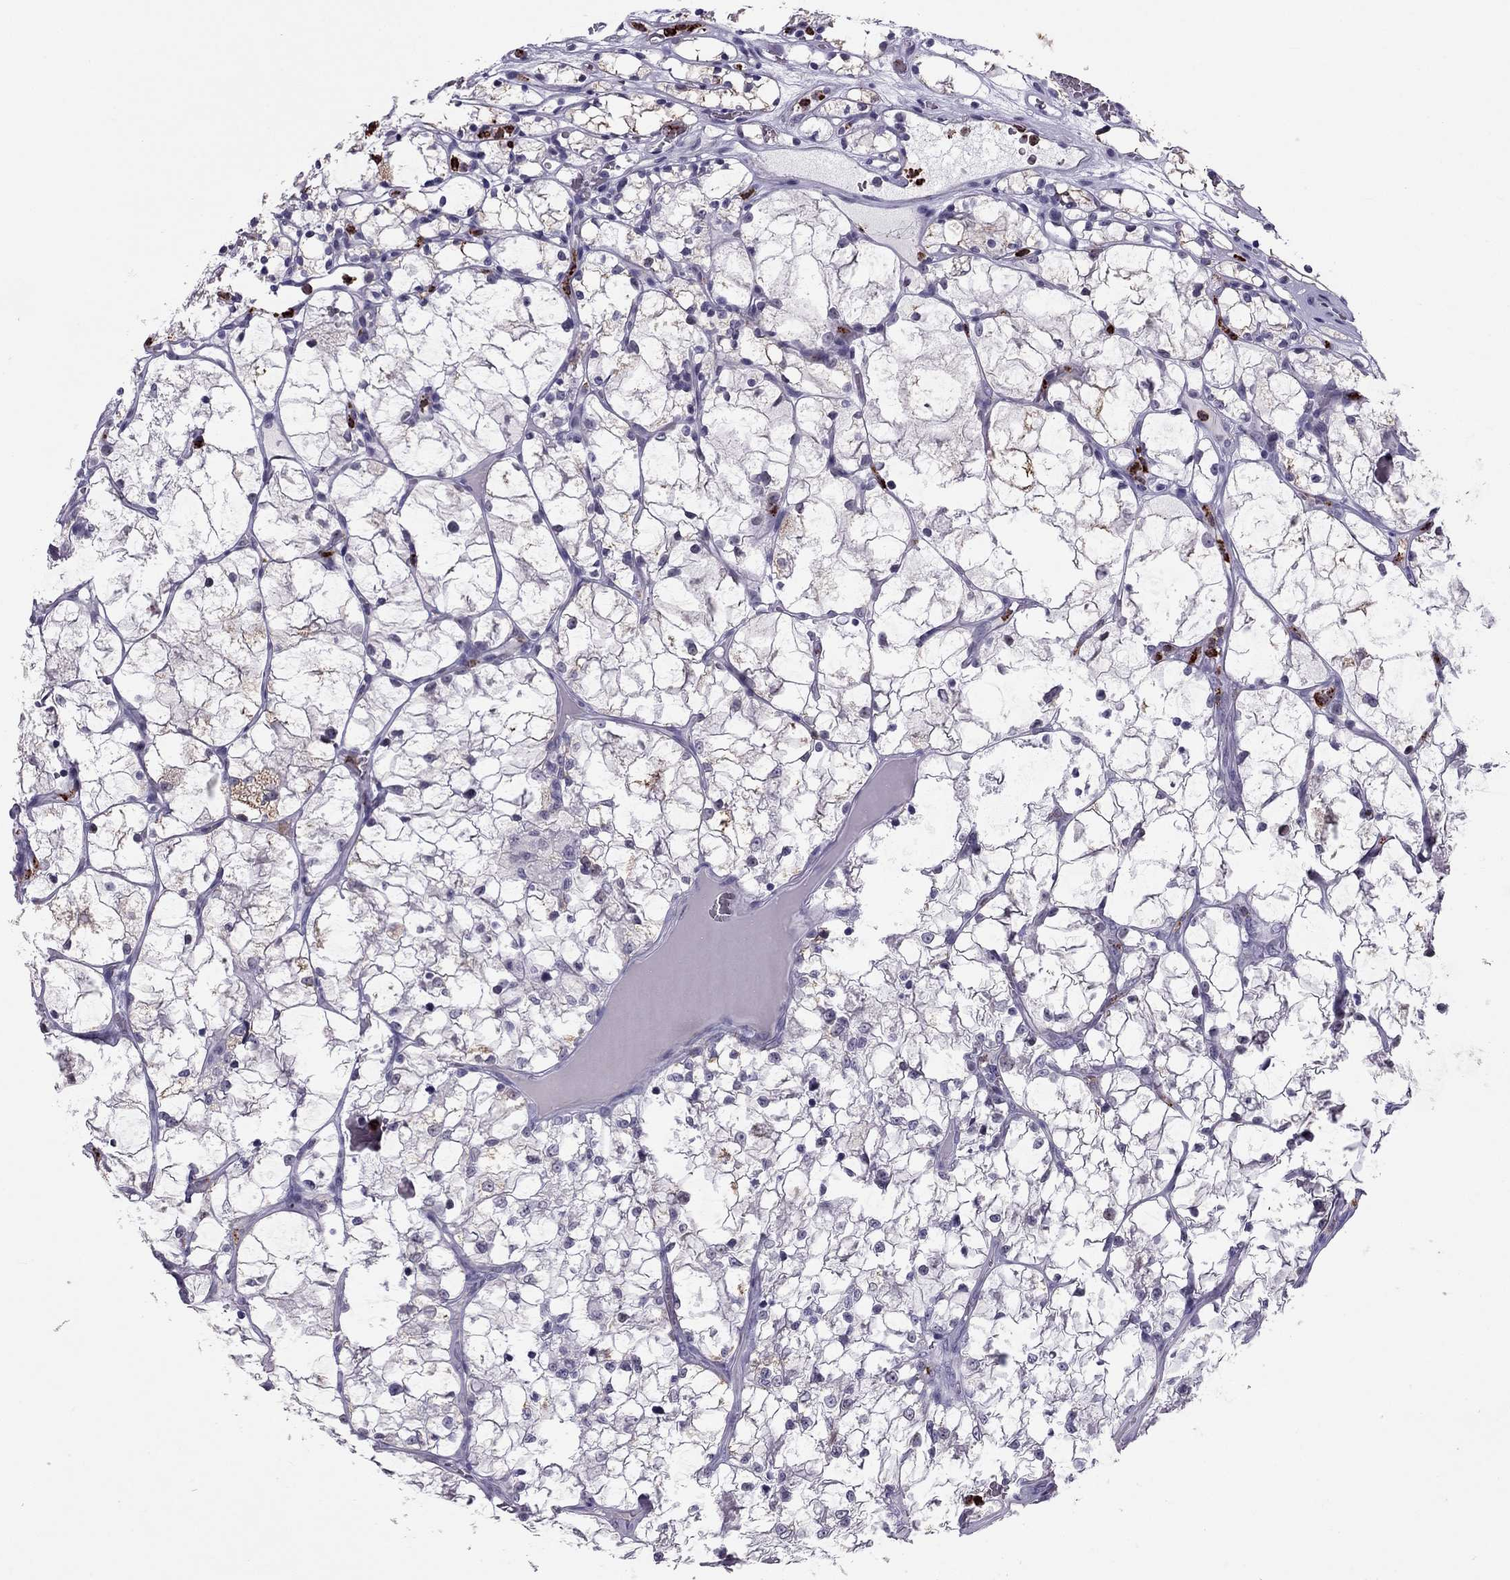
{"staining": {"intensity": "moderate", "quantity": "25%-75%", "location": "cytoplasmic/membranous"}, "tissue": "renal cancer", "cell_type": "Tumor cells", "image_type": "cancer", "snomed": [{"axis": "morphology", "description": "Adenocarcinoma, NOS"}, {"axis": "topography", "description": "Kidney"}], "caption": "A photomicrograph of human renal cancer (adenocarcinoma) stained for a protein shows moderate cytoplasmic/membranous brown staining in tumor cells. Nuclei are stained in blue.", "gene": "CCL27", "patient": {"sex": "female", "age": 69}}